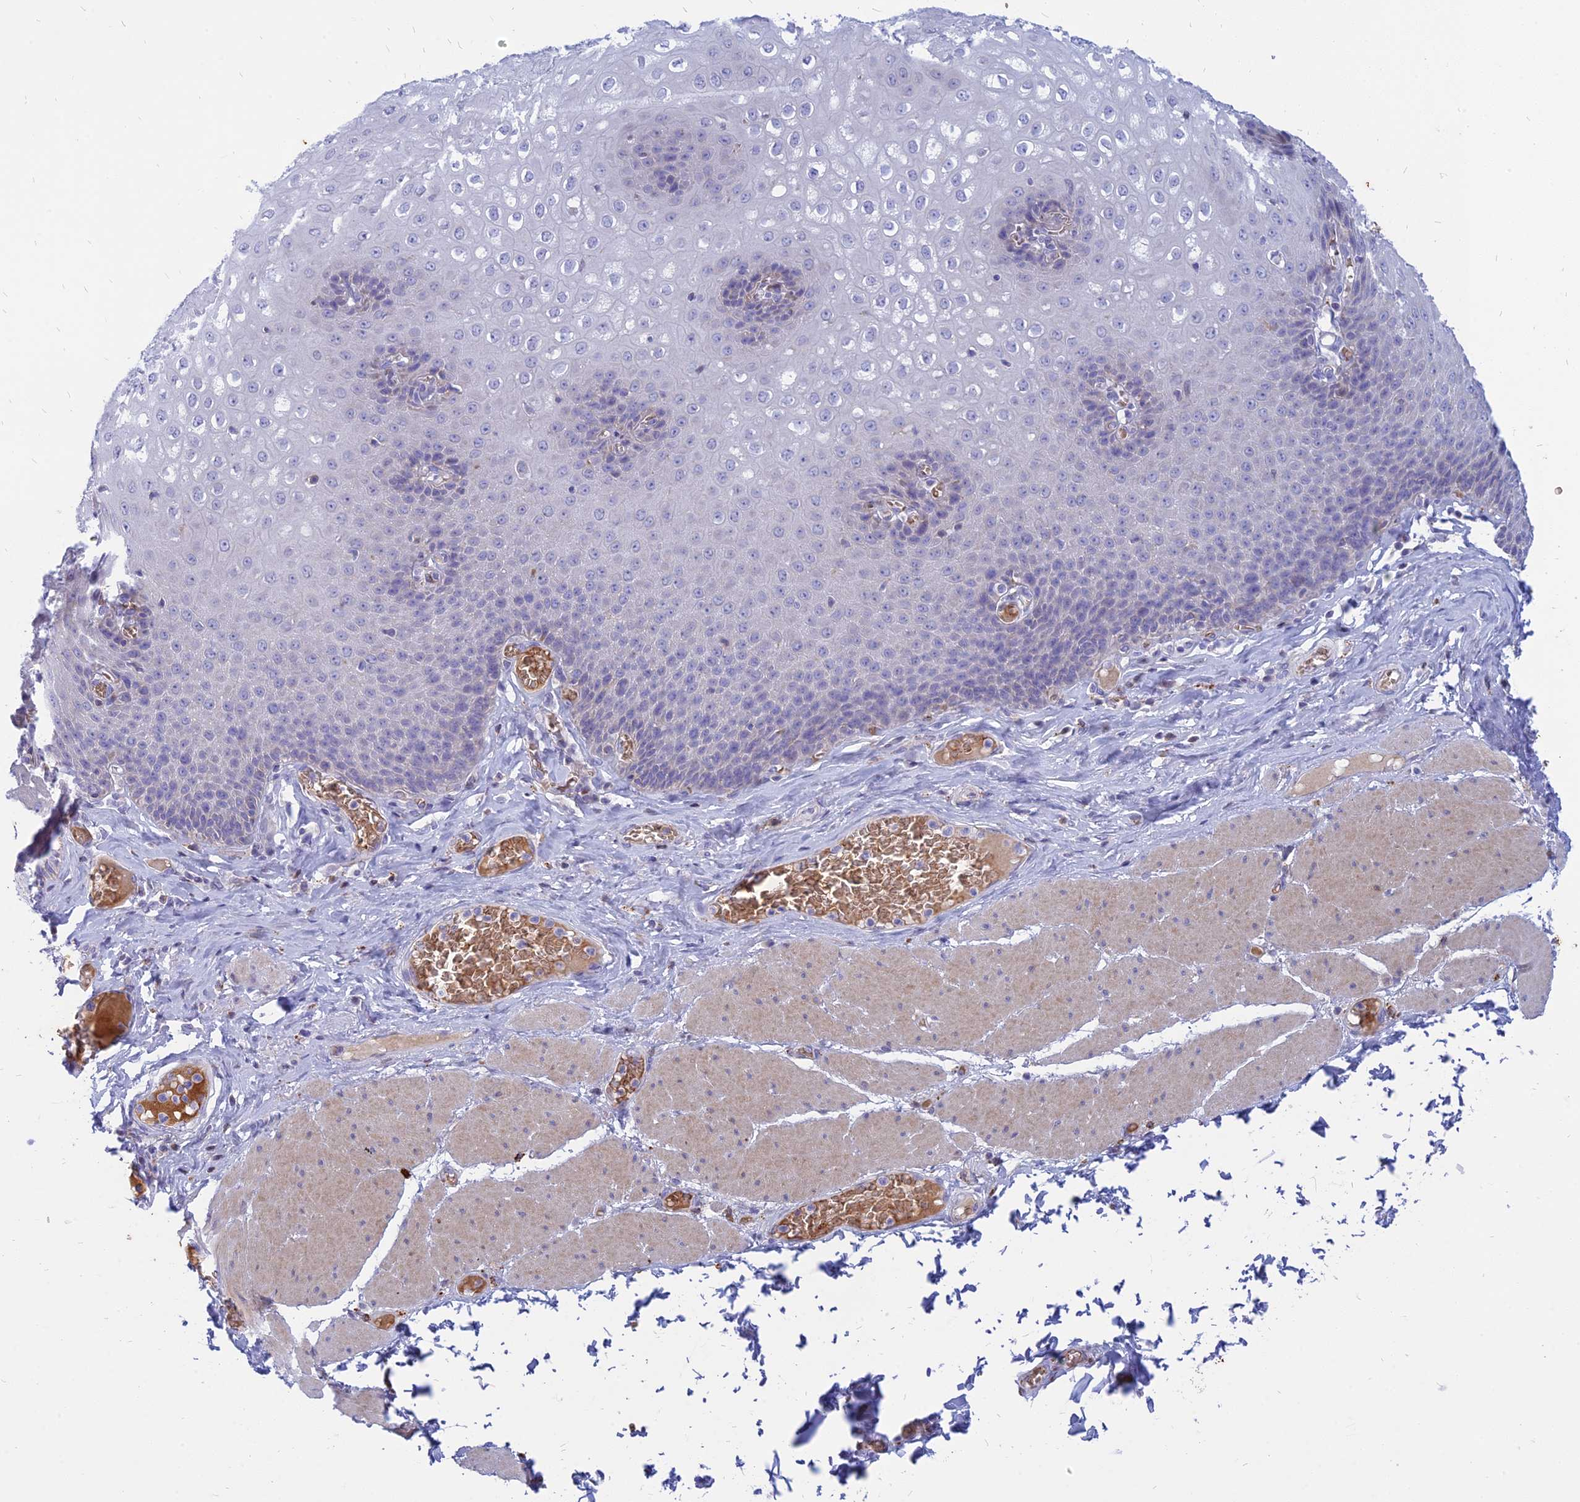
{"staining": {"intensity": "moderate", "quantity": "<25%", "location": "cytoplasmic/membranous"}, "tissue": "esophagus", "cell_type": "Squamous epithelial cells", "image_type": "normal", "snomed": [{"axis": "morphology", "description": "Normal tissue, NOS"}, {"axis": "topography", "description": "Esophagus"}], "caption": "Esophagus was stained to show a protein in brown. There is low levels of moderate cytoplasmic/membranous expression in approximately <25% of squamous epithelial cells. (brown staining indicates protein expression, while blue staining denotes nuclei).", "gene": "HHAT", "patient": {"sex": "male", "age": 60}}